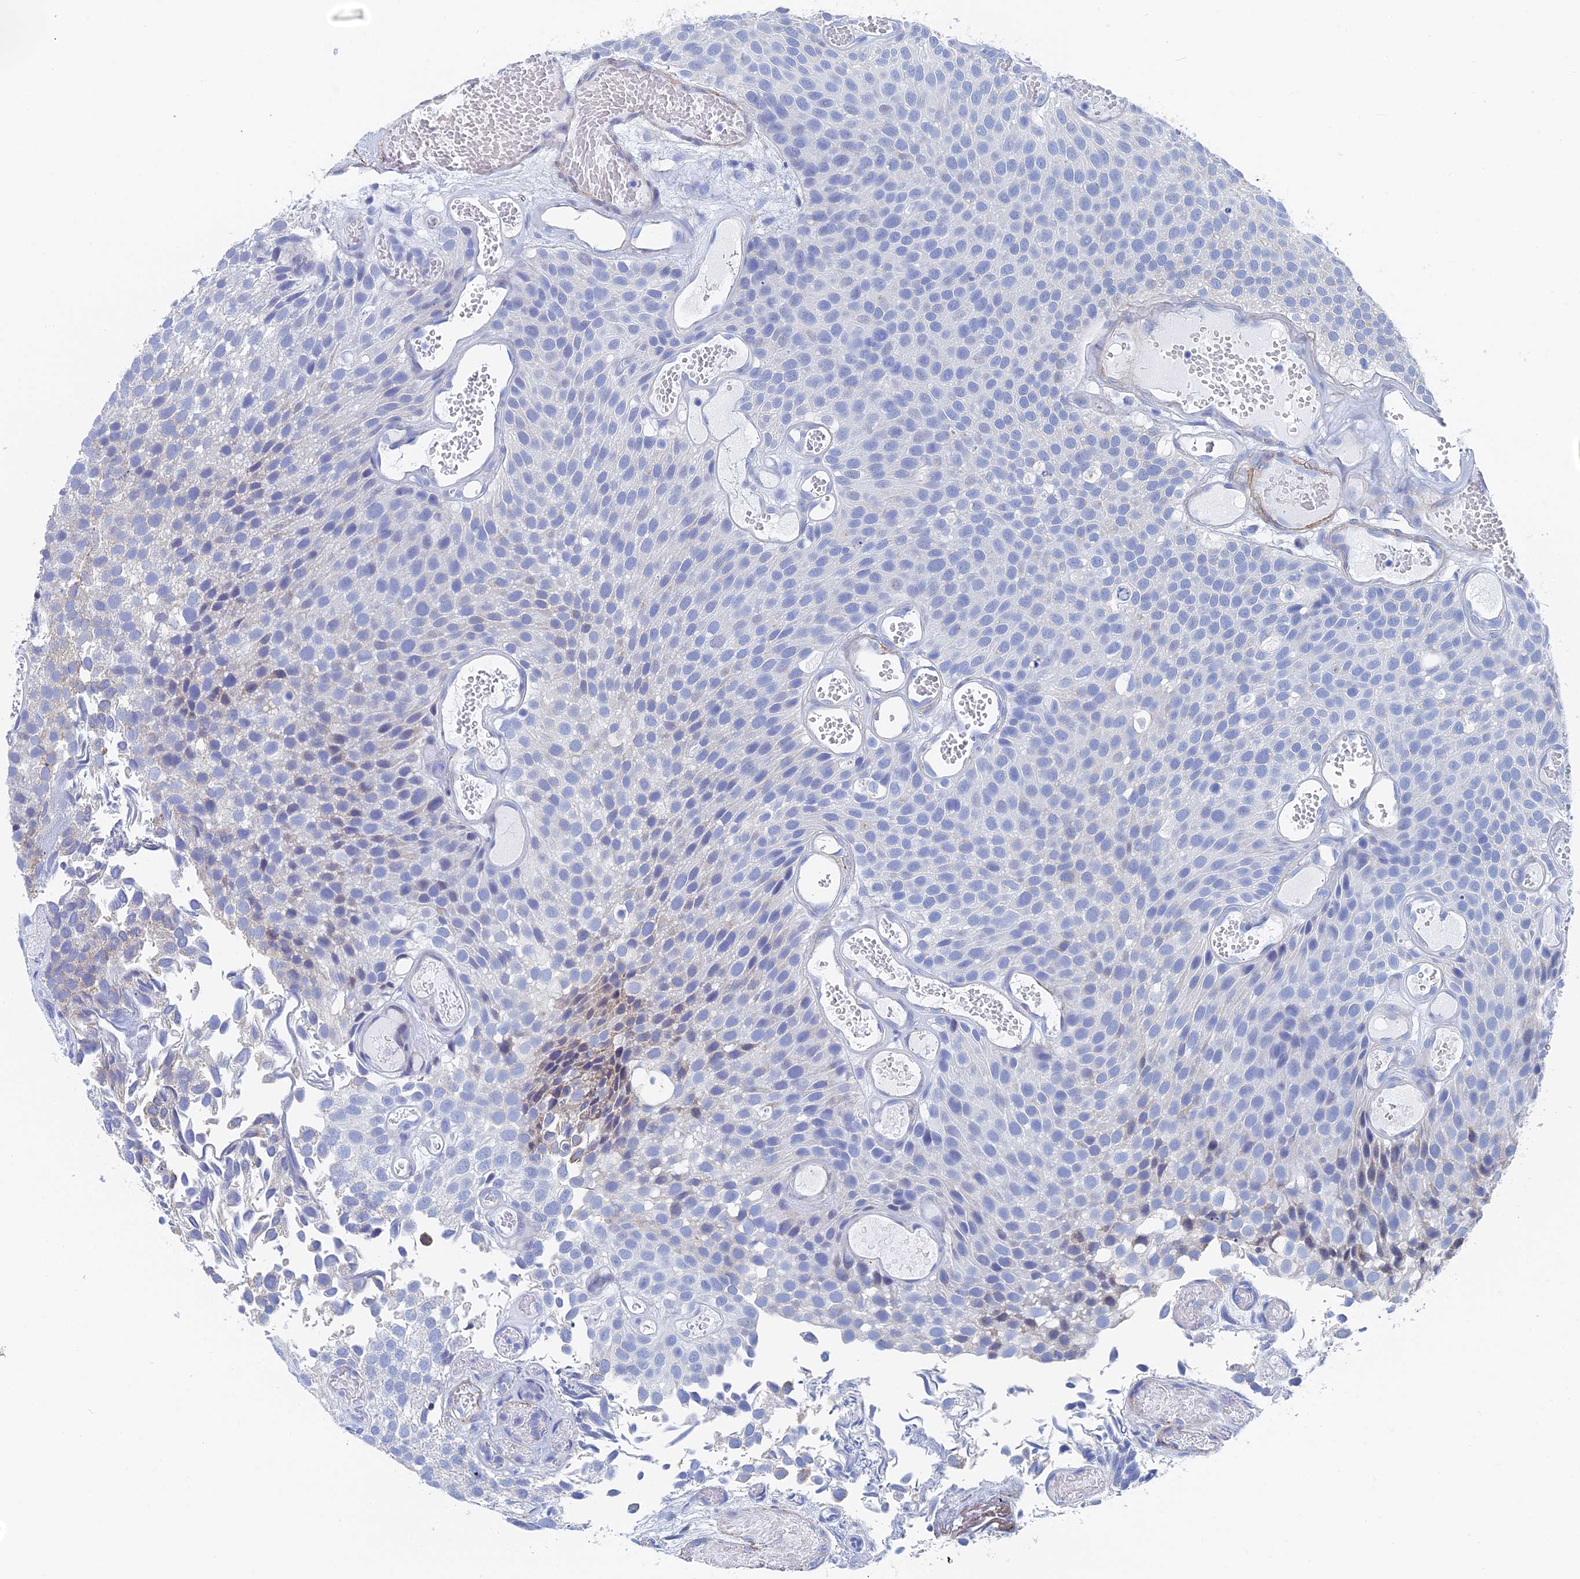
{"staining": {"intensity": "negative", "quantity": "none", "location": "none"}, "tissue": "urothelial cancer", "cell_type": "Tumor cells", "image_type": "cancer", "snomed": [{"axis": "morphology", "description": "Urothelial carcinoma, Low grade"}, {"axis": "topography", "description": "Urinary bladder"}], "caption": "Immunohistochemistry (IHC) histopathology image of neoplastic tissue: urothelial cancer stained with DAB (3,3'-diaminobenzidine) demonstrates no significant protein expression in tumor cells.", "gene": "KCNK18", "patient": {"sex": "male", "age": 89}}